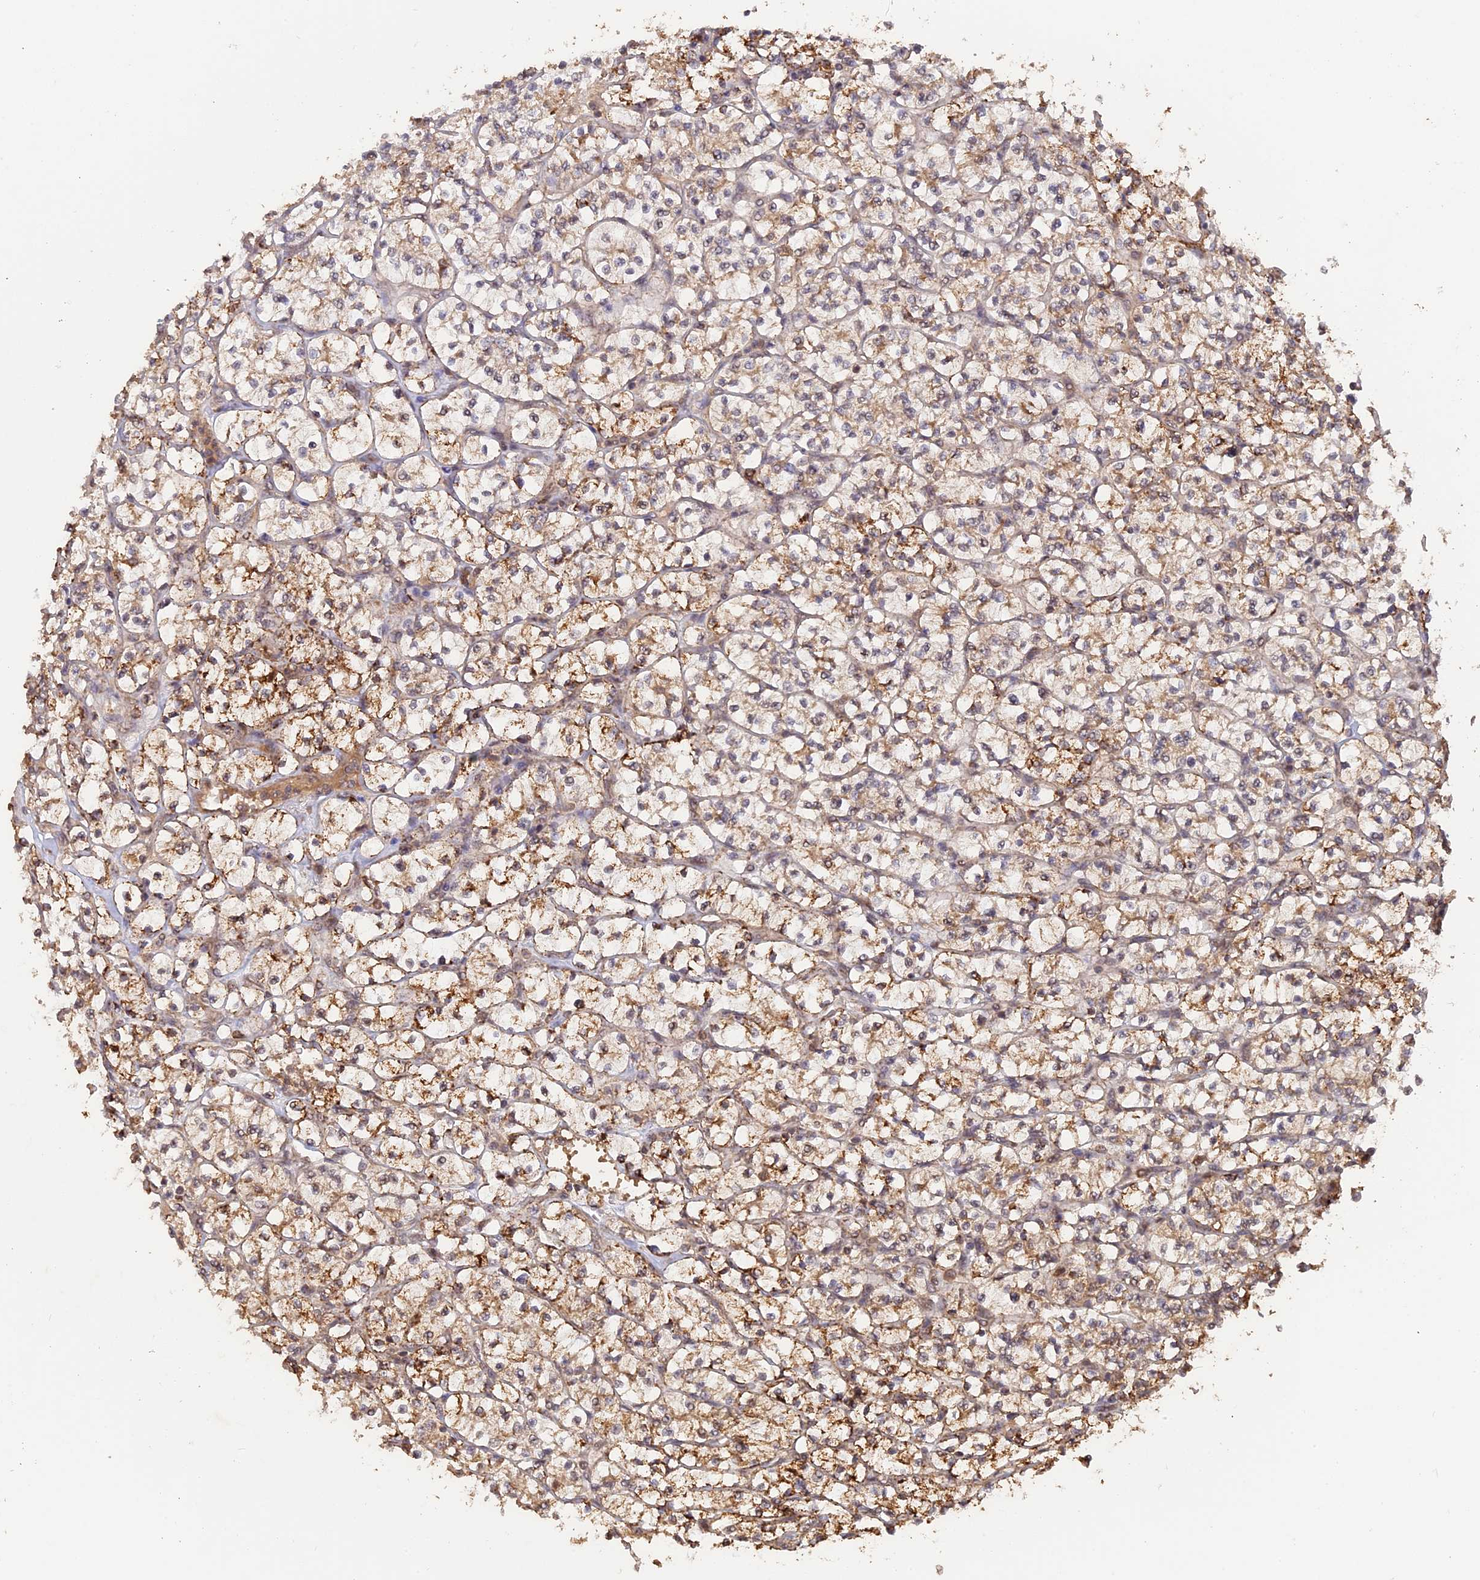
{"staining": {"intensity": "moderate", "quantity": ">75%", "location": "cytoplasmic/membranous"}, "tissue": "renal cancer", "cell_type": "Tumor cells", "image_type": "cancer", "snomed": [{"axis": "morphology", "description": "Adenocarcinoma, NOS"}, {"axis": "topography", "description": "Kidney"}], "caption": "Immunohistochemical staining of human adenocarcinoma (renal) exhibits moderate cytoplasmic/membranous protein positivity in about >75% of tumor cells. (DAB (3,3'-diaminobenzidine) IHC, brown staining for protein, blue staining for nuclei).", "gene": "FAM210B", "patient": {"sex": "female", "age": 64}}